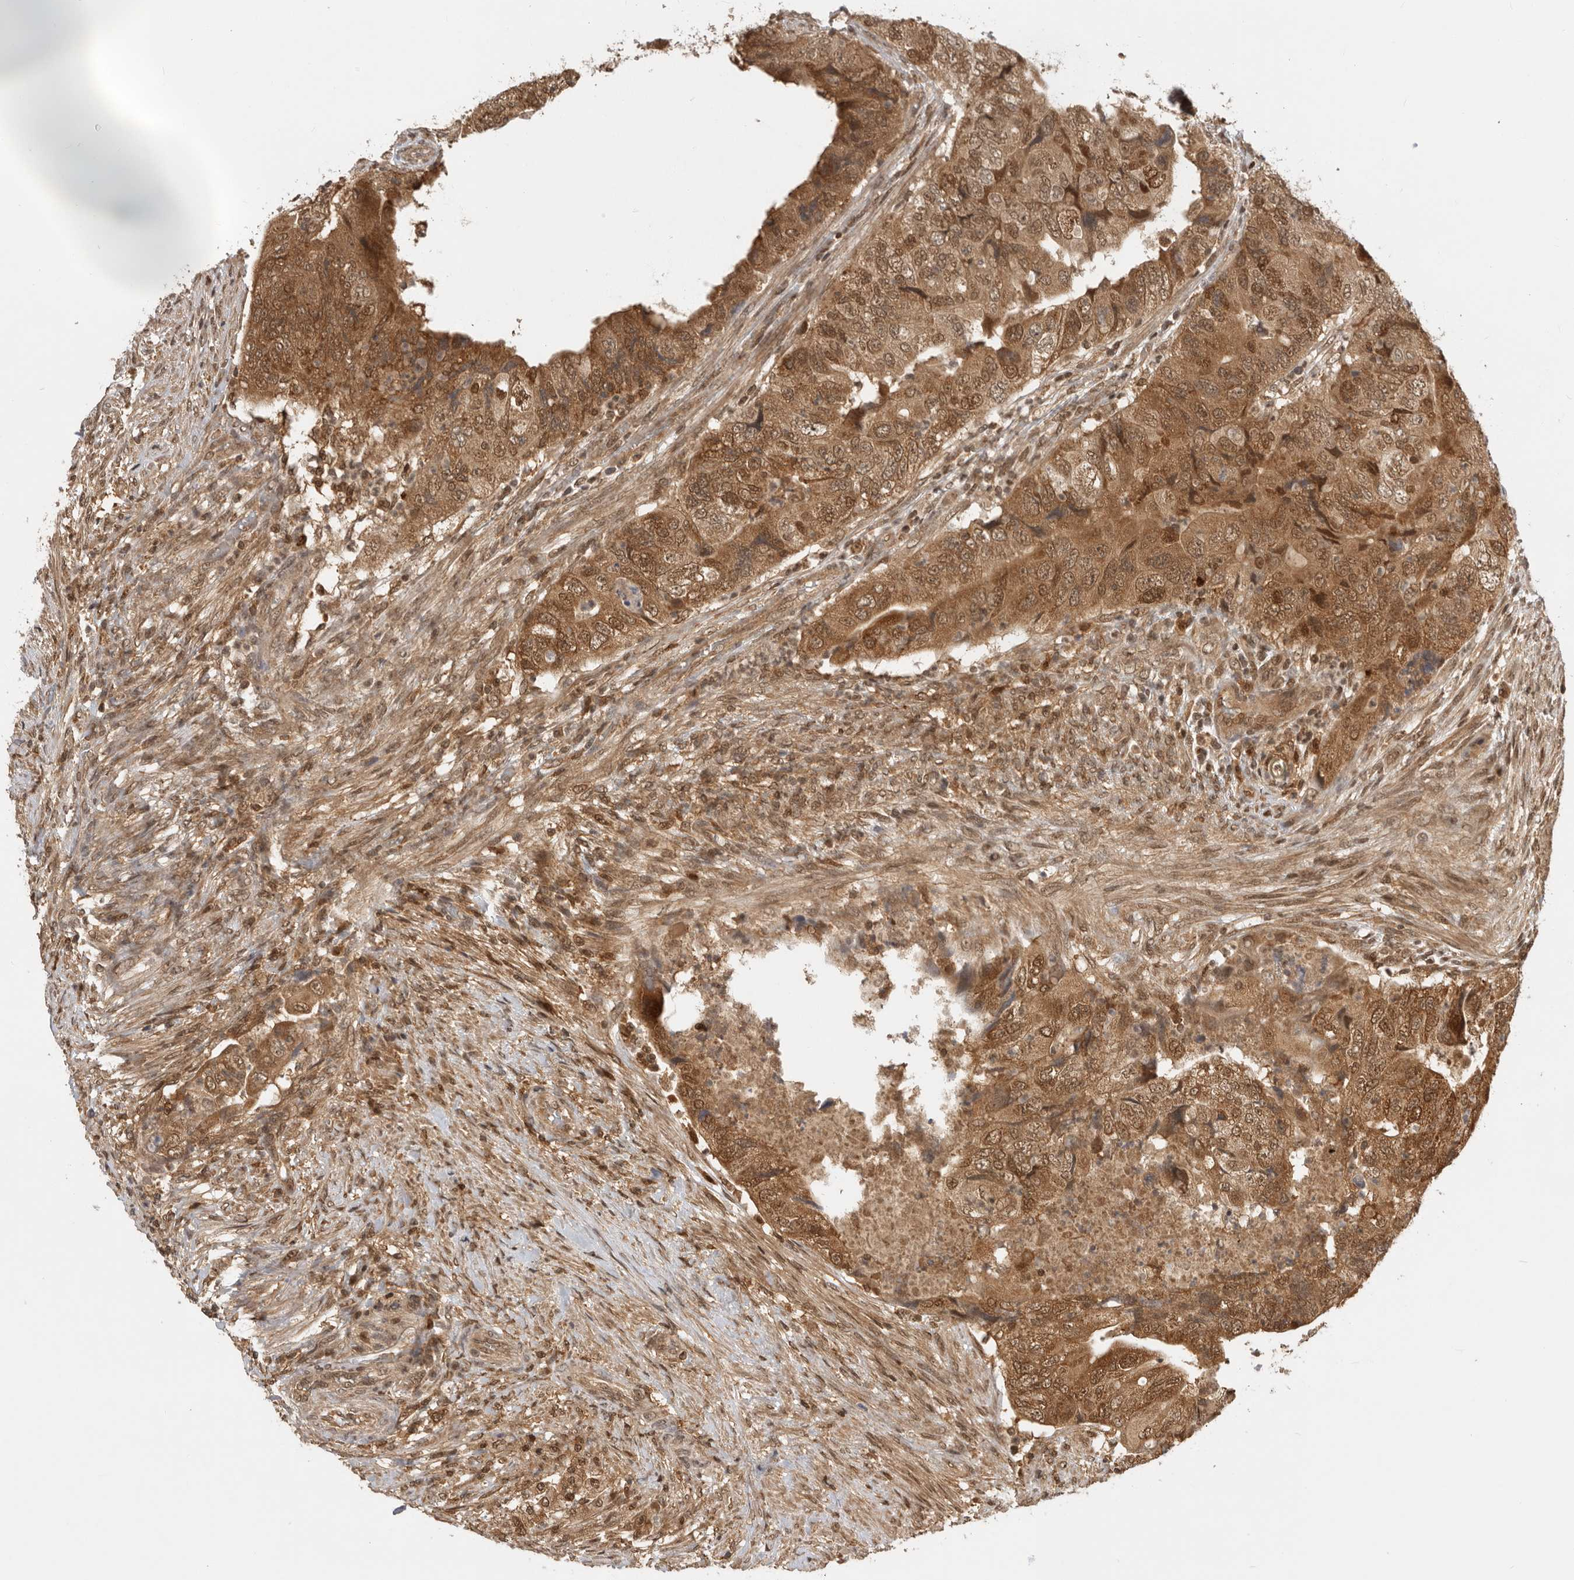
{"staining": {"intensity": "moderate", "quantity": ">75%", "location": "cytoplasmic/membranous,nuclear"}, "tissue": "colorectal cancer", "cell_type": "Tumor cells", "image_type": "cancer", "snomed": [{"axis": "morphology", "description": "Adenocarcinoma, NOS"}, {"axis": "topography", "description": "Rectum"}], "caption": "This is an image of immunohistochemistry staining of colorectal adenocarcinoma, which shows moderate staining in the cytoplasmic/membranous and nuclear of tumor cells.", "gene": "ADPRS", "patient": {"sex": "male", "age": 63}}